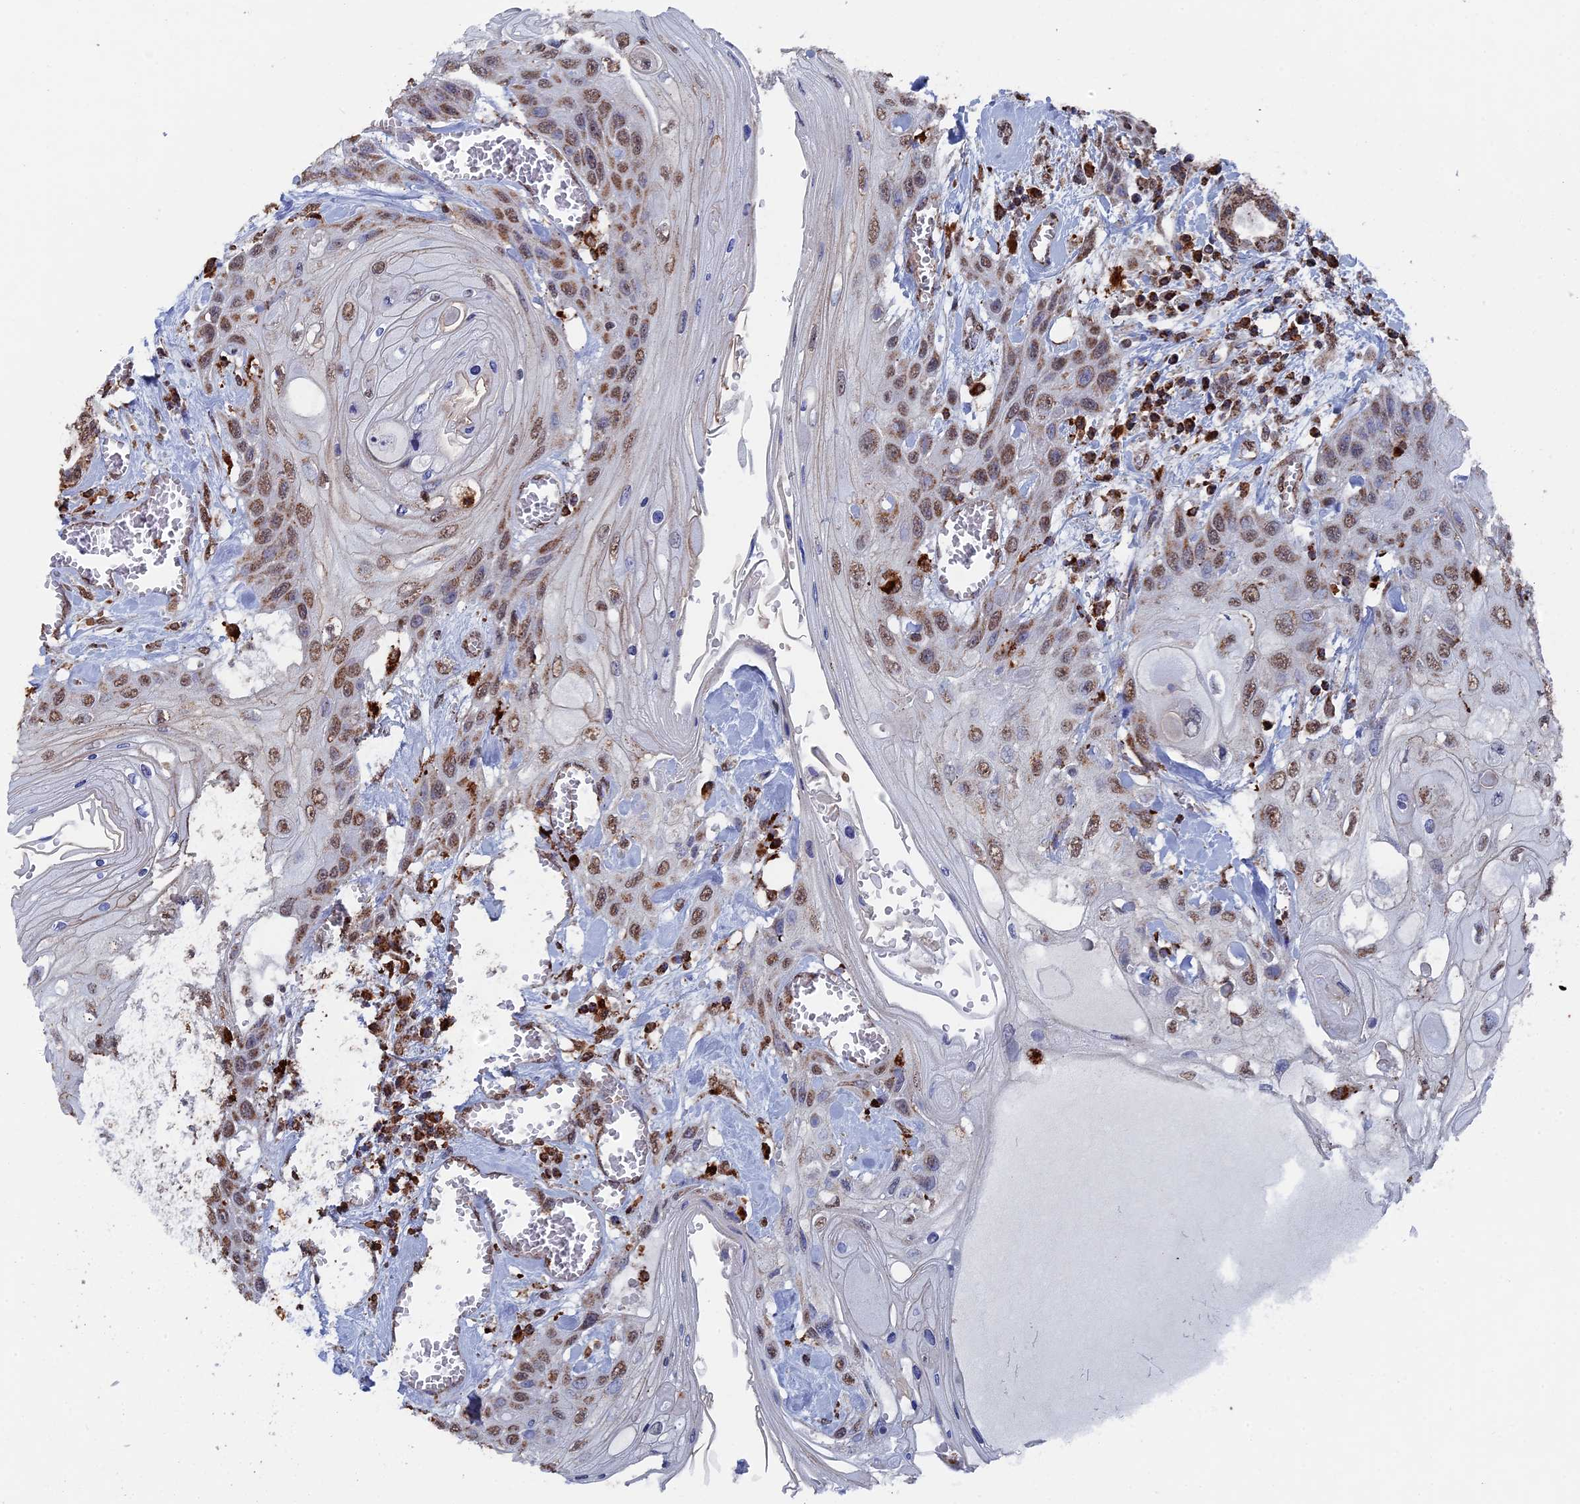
{"staining": {"intensity": "moderate", "quantity": ">75%", "location": "nuclear"}, "tissue": "head and neck cancer", "cell_type": "Tumor cells", "image_type": "cancer", "snomed": [{"axis": "morphology", "description": "Squamous cell carcinoma, NOS"}, {"axis": "topography", "description": "Head-Neck"}], "caption": "Head and neck squamous cell carcinoma tissue exhibits moderate nuclear staining in approximately >75% of tumor cells, visualized by immunohistochemistry. Using DAB (brown) and hematoxylin (blue) stains, captured at high magnification using brightfield microscopy.", "gene": "SMG9", "patient": {"sex": "female", "age": 43}}